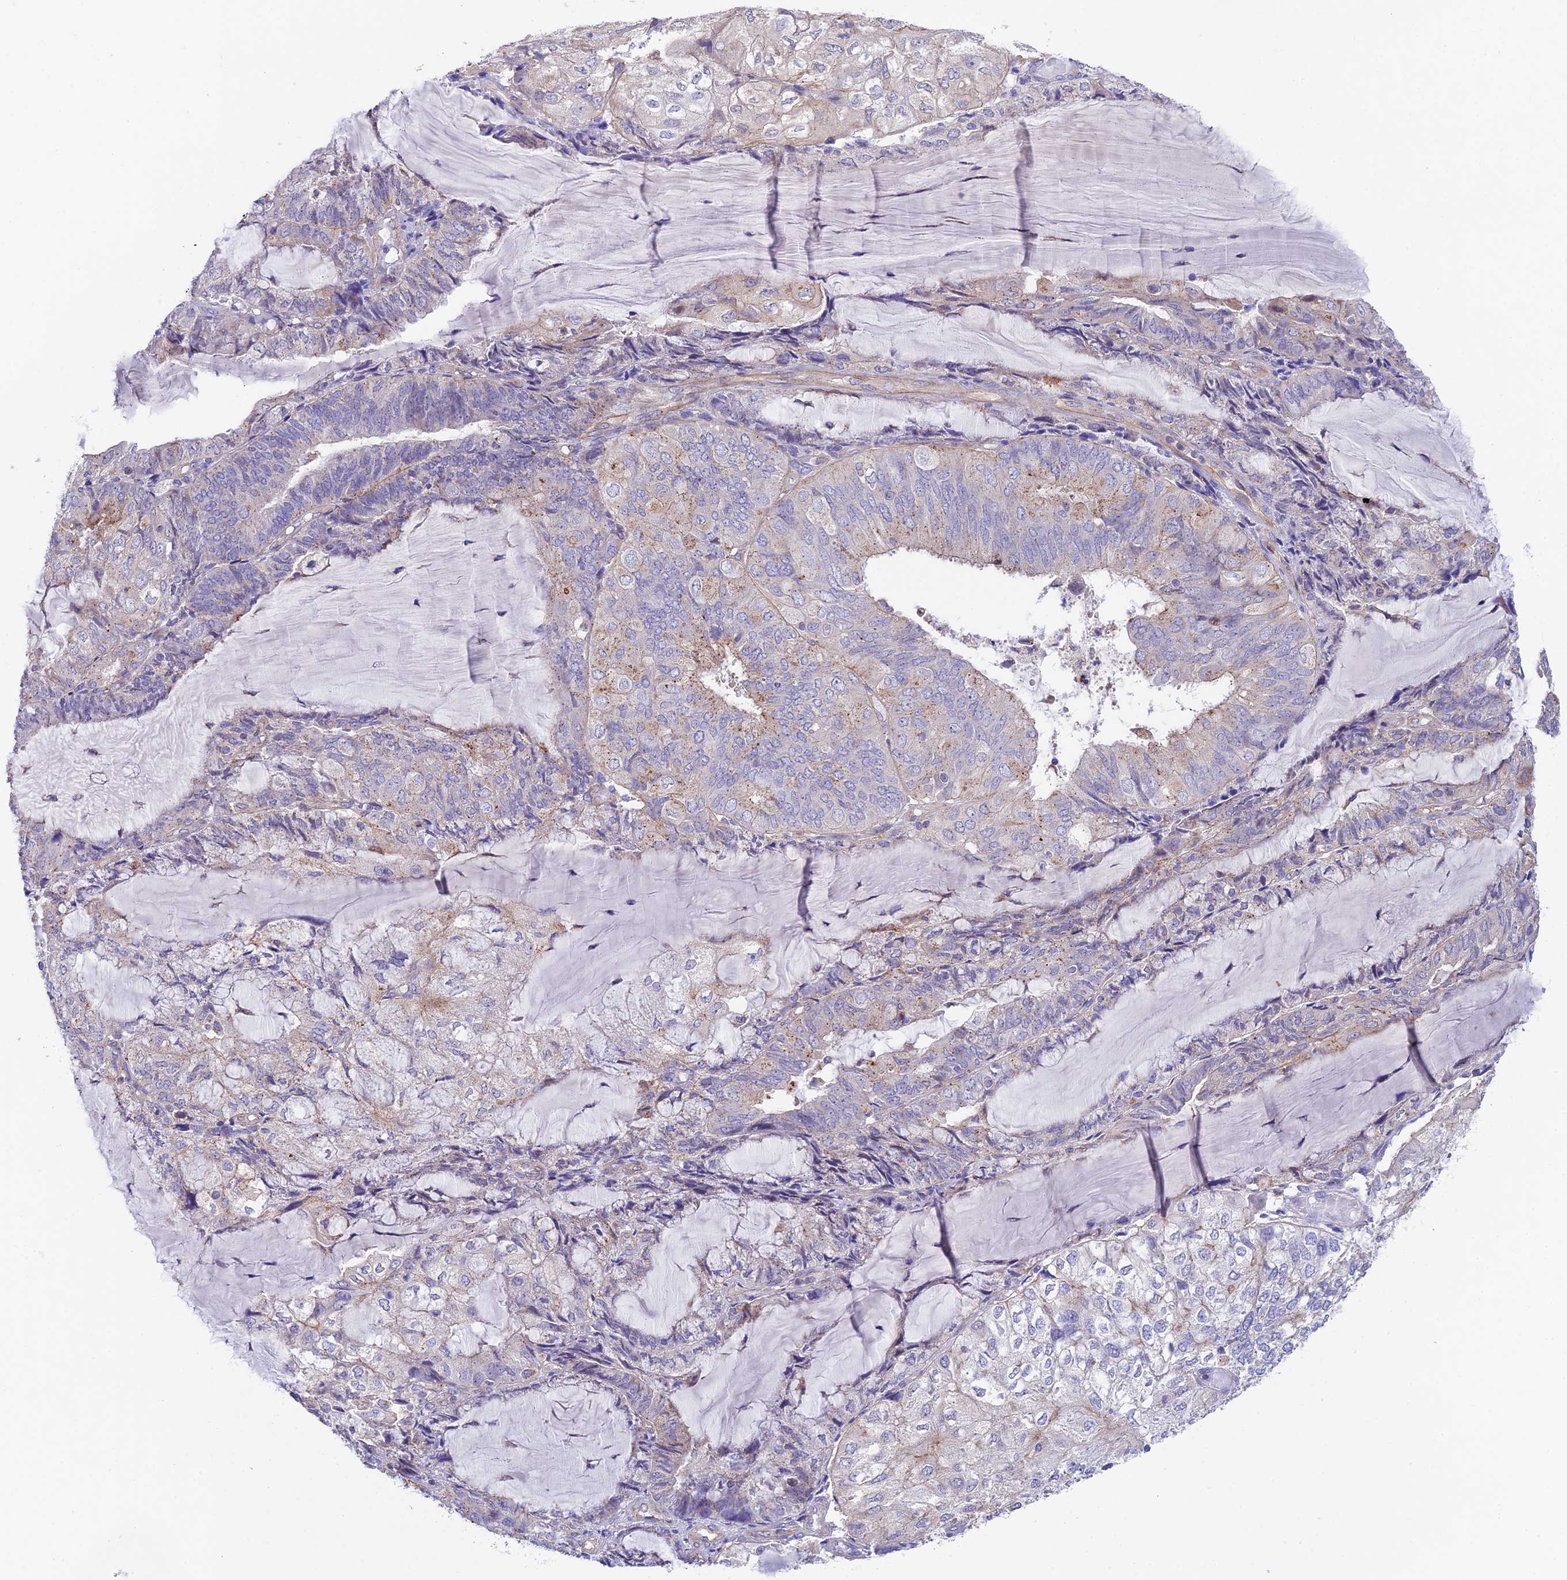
{"staining": {"intensity": "moderate", "quantity": "<25%", "location": "cytoplasmic/membranous"}, "tissue": "endometrial cancer", "cell_type": "Tumor cells", "image_type": "cancer", "snomed": [{"axis": "morphology", "description": "Adenocarcinoma, NOS"}, {"axis": "topography", "description": "Endometrium"}], "caption": "DAB immunohistochemical staining of human endometrial adenocarcinoma displays moderate cytoplasmic/membranous protein expression in approximately <25% of tumor cells.", "gene": "QRFP", "patient": {"sex": "female", "age": 81}}